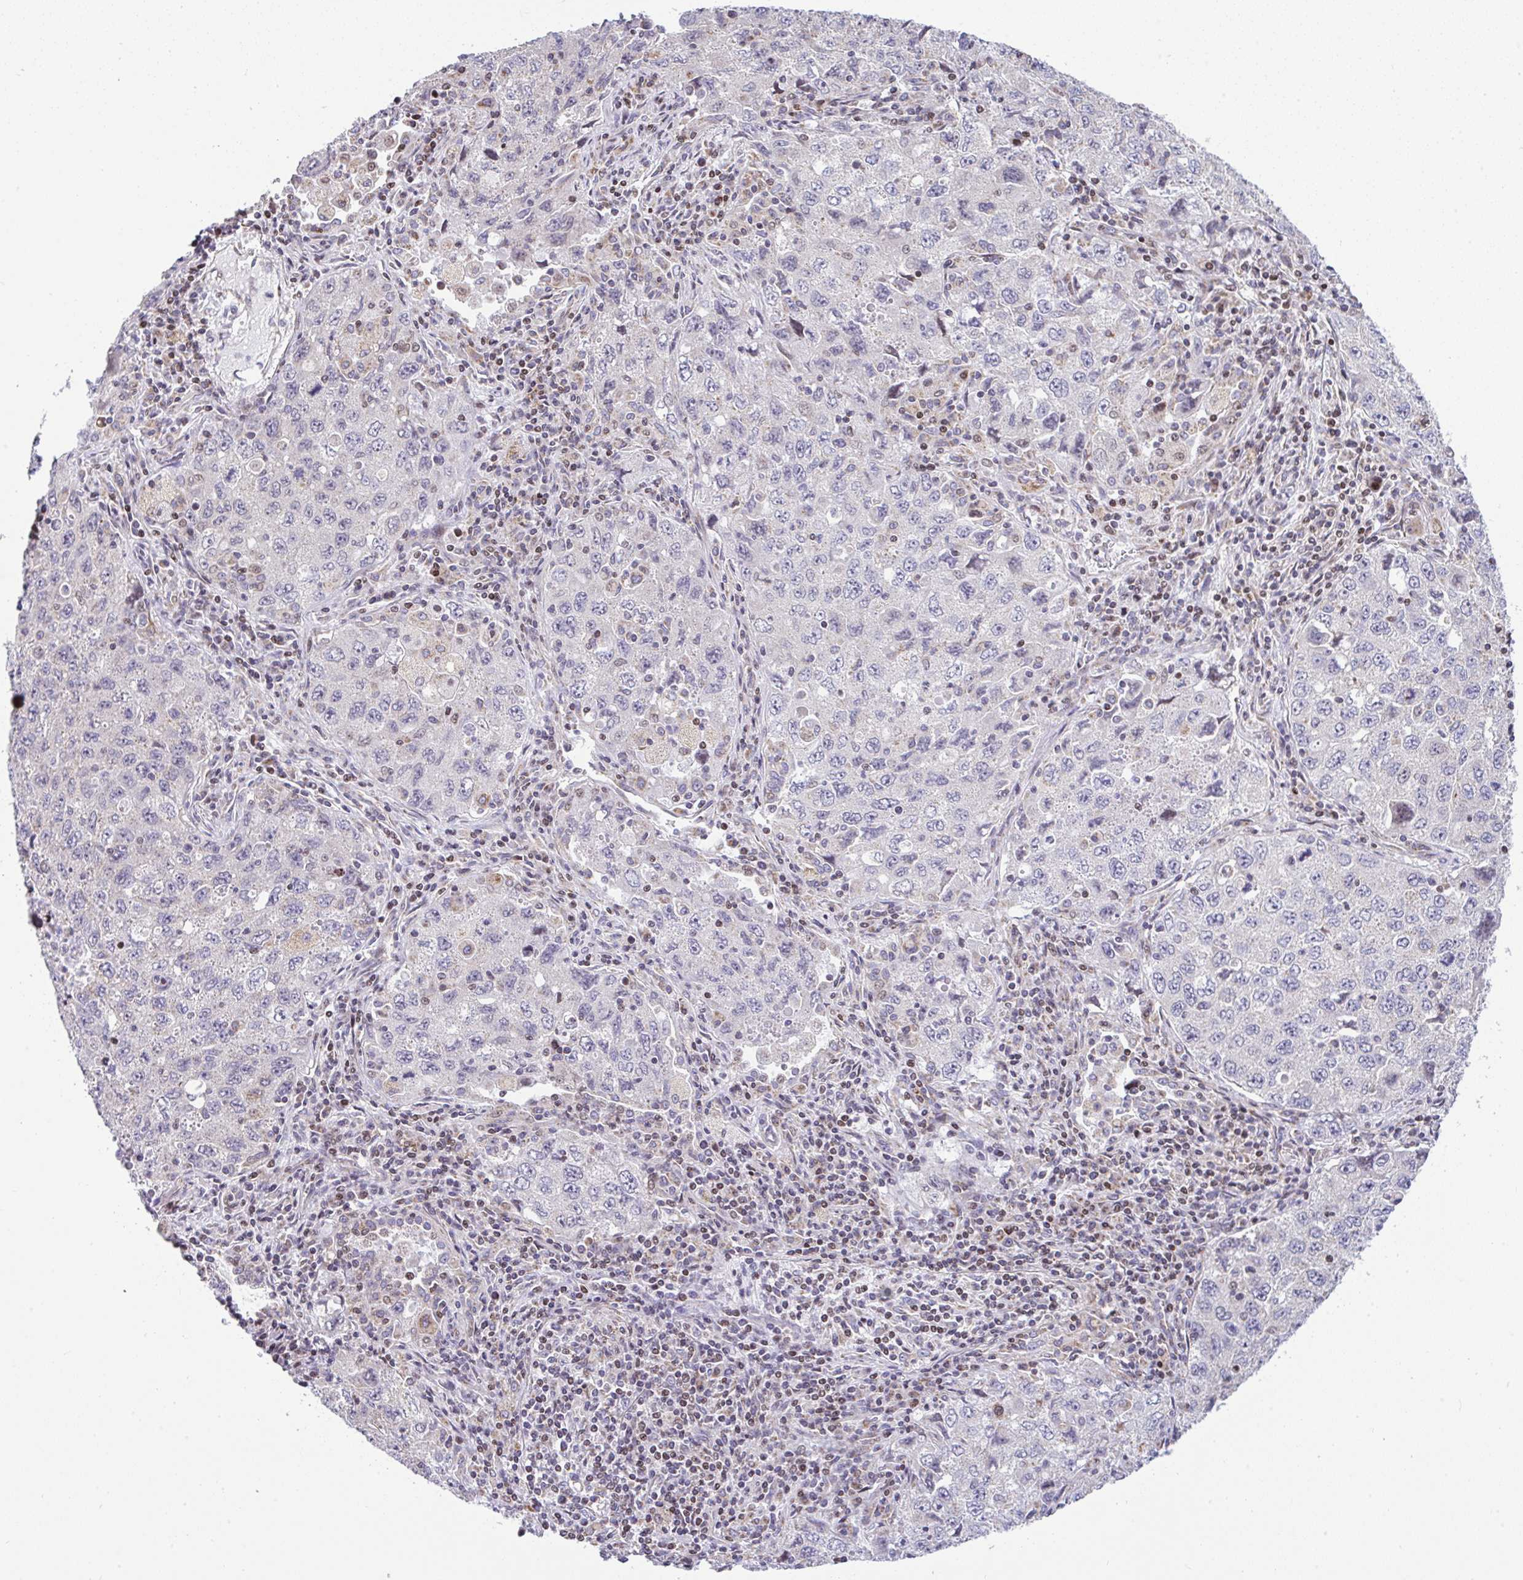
{"staining": {"intensity": "negative", "quantity": "none", "location": "none"}, "tissue": "lung cancer", "cell_type": "Tumor cells", "image_type": "cancer", "snomed": [{"axis": "morphology", "description": "Adenocarcinoma, NOS"}, {"axis": "topography", "description": "Lung"}], "caption": "Histopathology image shows no protein expression in tumor cells of lung cancer tissue.", "gene": "FIGNL1", "patient": {"sex": "female", "age": 57}}